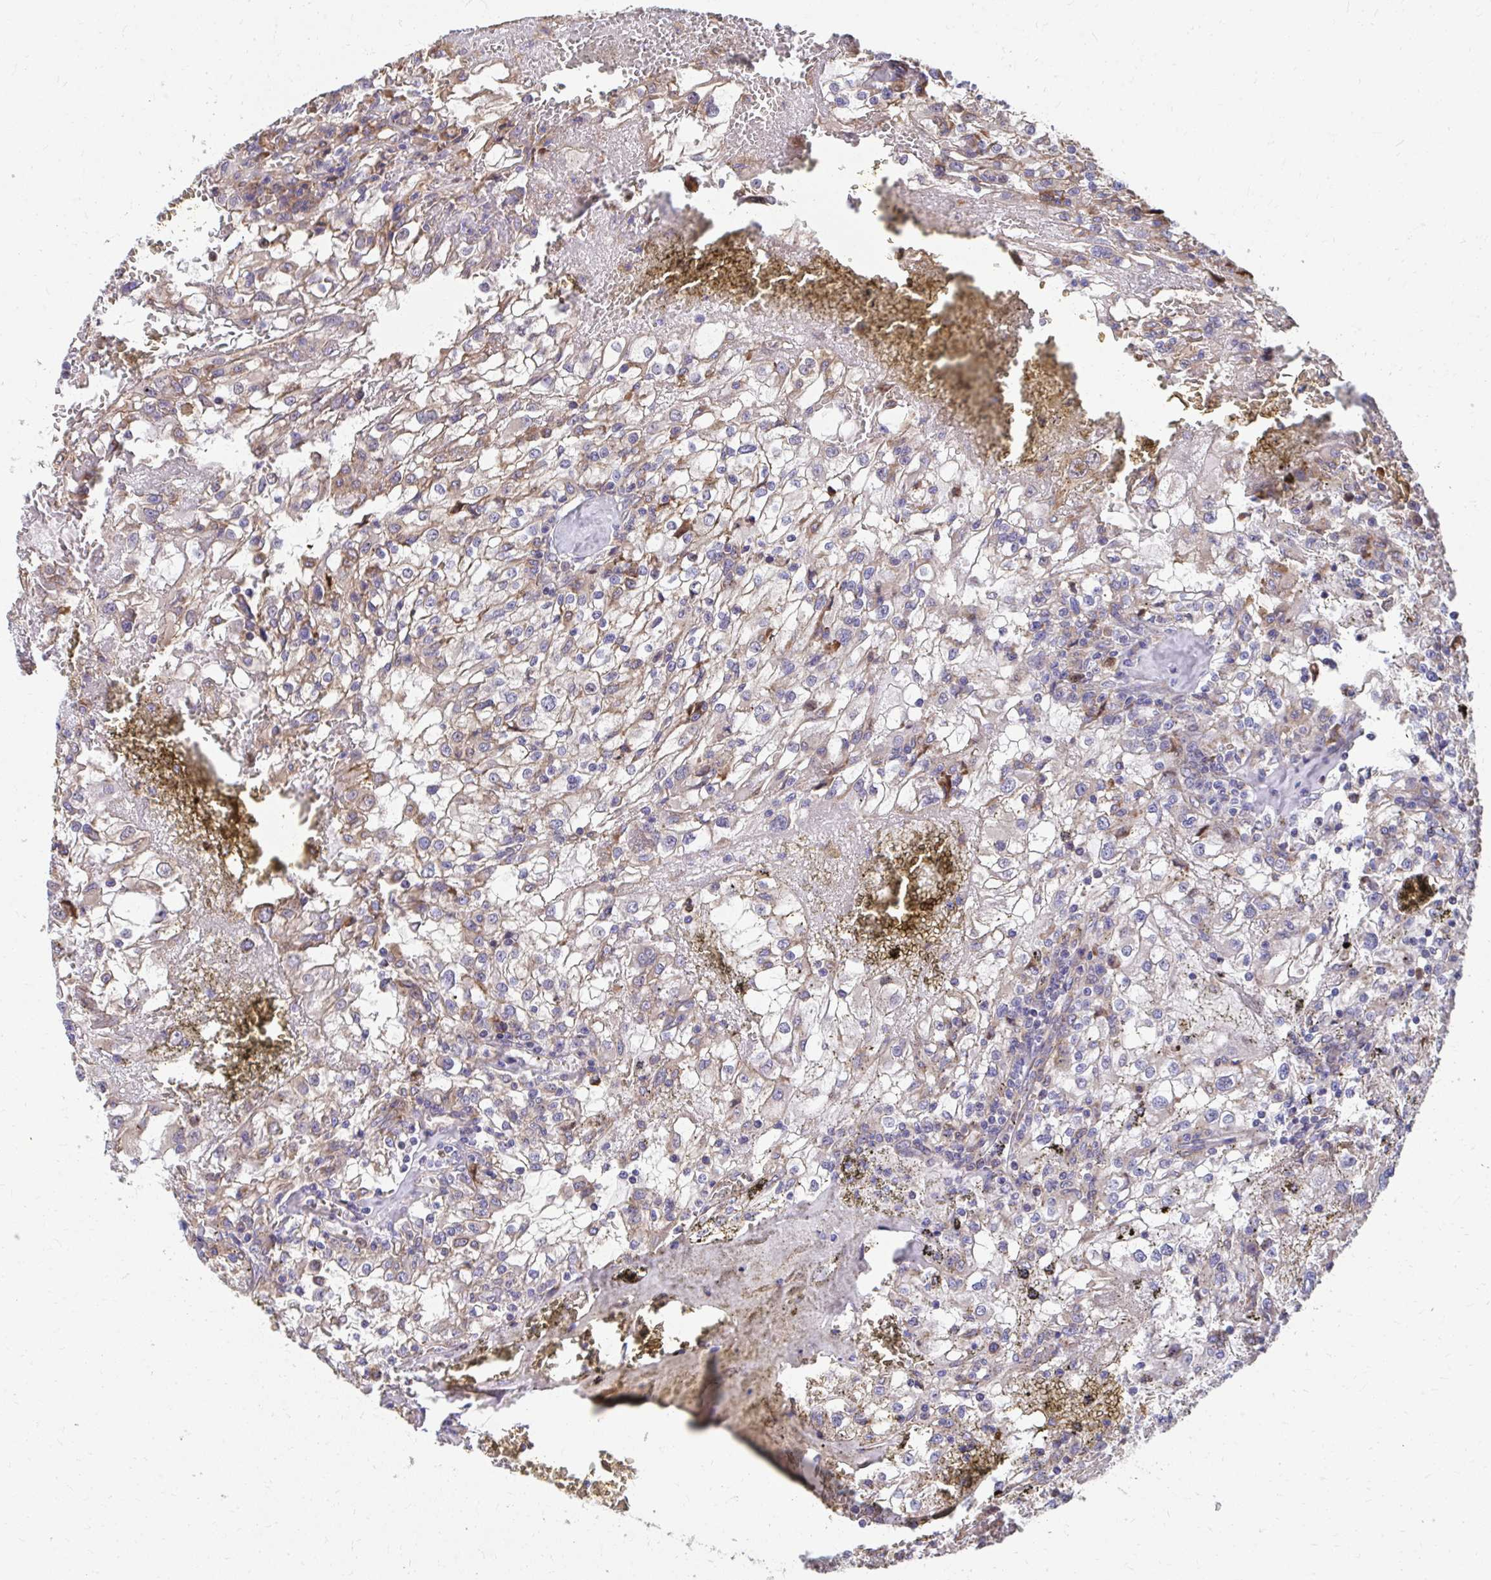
{"staining": {"intensity": "moderate", "quantity": ">75%", "location": "cytoplasmic/membranous"}, "tissue": "renal cancer", "cell_type": "Tumor cells", "image_type": "cancer", "snomed": [{"axis": "morphology", "description": "Adenocarcinoma, NOS"}, {"axis": "topography", "description": "Kidney"}], "caption": "Renal adenocarcinoma was stained to show a protein in brown. There is medium levels of moderate cytoplasmic/membranous staining in about >75% of tumor cells.", "gene": "ZNF778", "patient": {"sex": "female", "age": 74}}